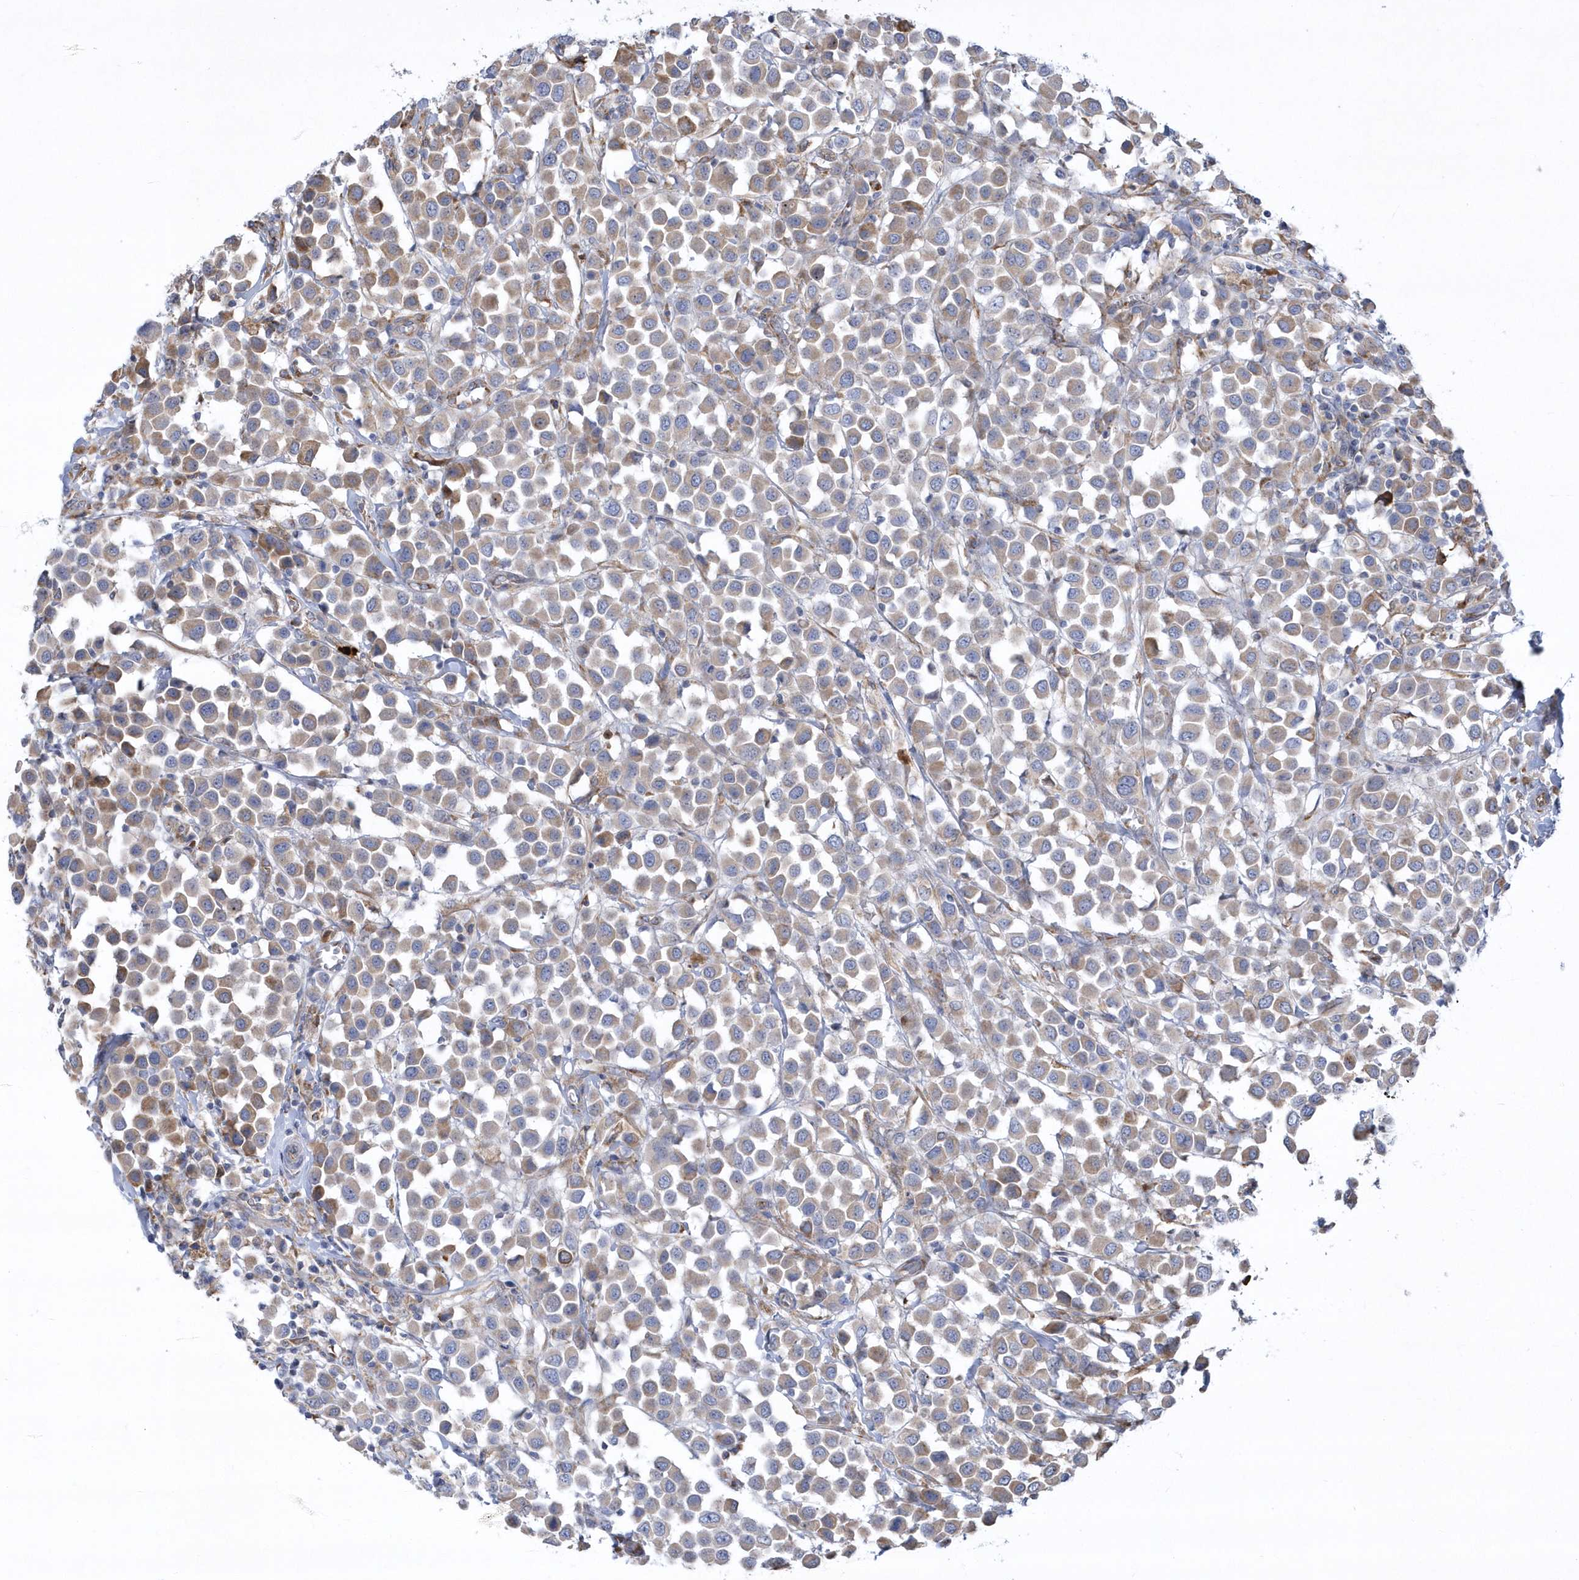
{"staining": {"intensity": "moderate", "quantity": "25%-75%", "location": "cytoplasmic/membranous"}, "tissue": "breast cancer", "cell_type": "Tumor cells", "image_type": "cancer", "snomed": [{"axis": "morphology", "description": "Duct carcinoma"}, {"axis": "topography", "description": "Breast"}], "caption": "Approximately 25%-75% of tumor cells in breast cancer demonstrate moderate cytoplasmic/membranous protein positivity as visualized by brown immunohistochemical staining.", "gene": "MED31", "patient": {"sex": "female", "age": 61}}